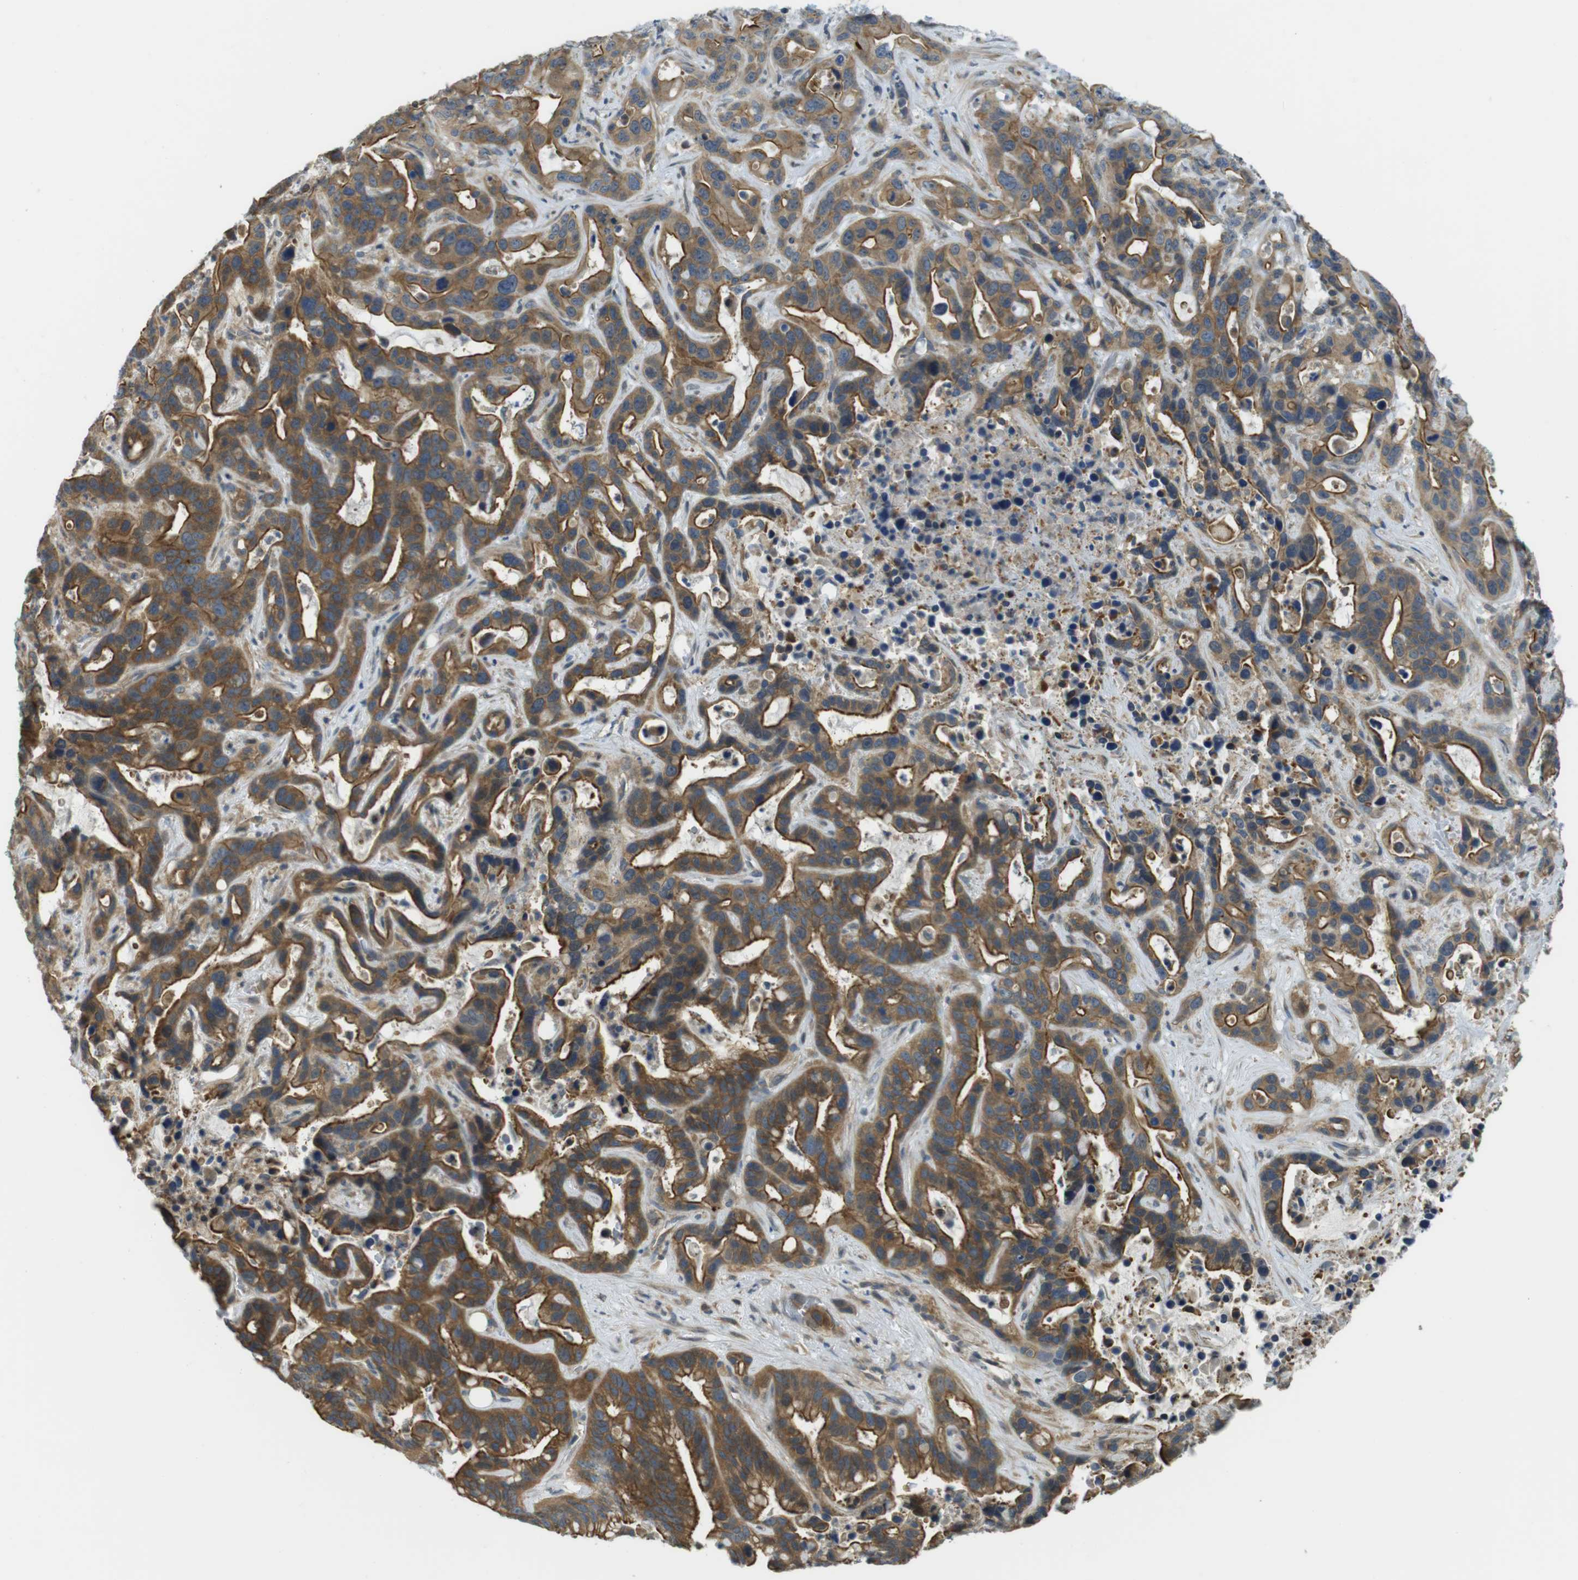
{"staining": {"intensity": "moderate", "quantity": ">75%", "location": "cytoplasmic/membranous"}, "tissue": "liver cancer", "cell_type": "Tumor cells", "image_type": "cancer", "snomed": [{"axis": "morphology", "description": "Cholangiocarcinoma"}, {"axis": "topography", "description": "Liver"}], "caption": "Moderate cytoplasmic/membranous protein expression is appreciated in approximately >75% of tumor cells in liver cancer. The staining was performed using DAB to visualize the protein expression in brown, while the nuclei were stained in blue with hematoxylin (Magnification: 20x).", "gene": "ABHD15", "patient": {"sex": "female", "age": 65}}